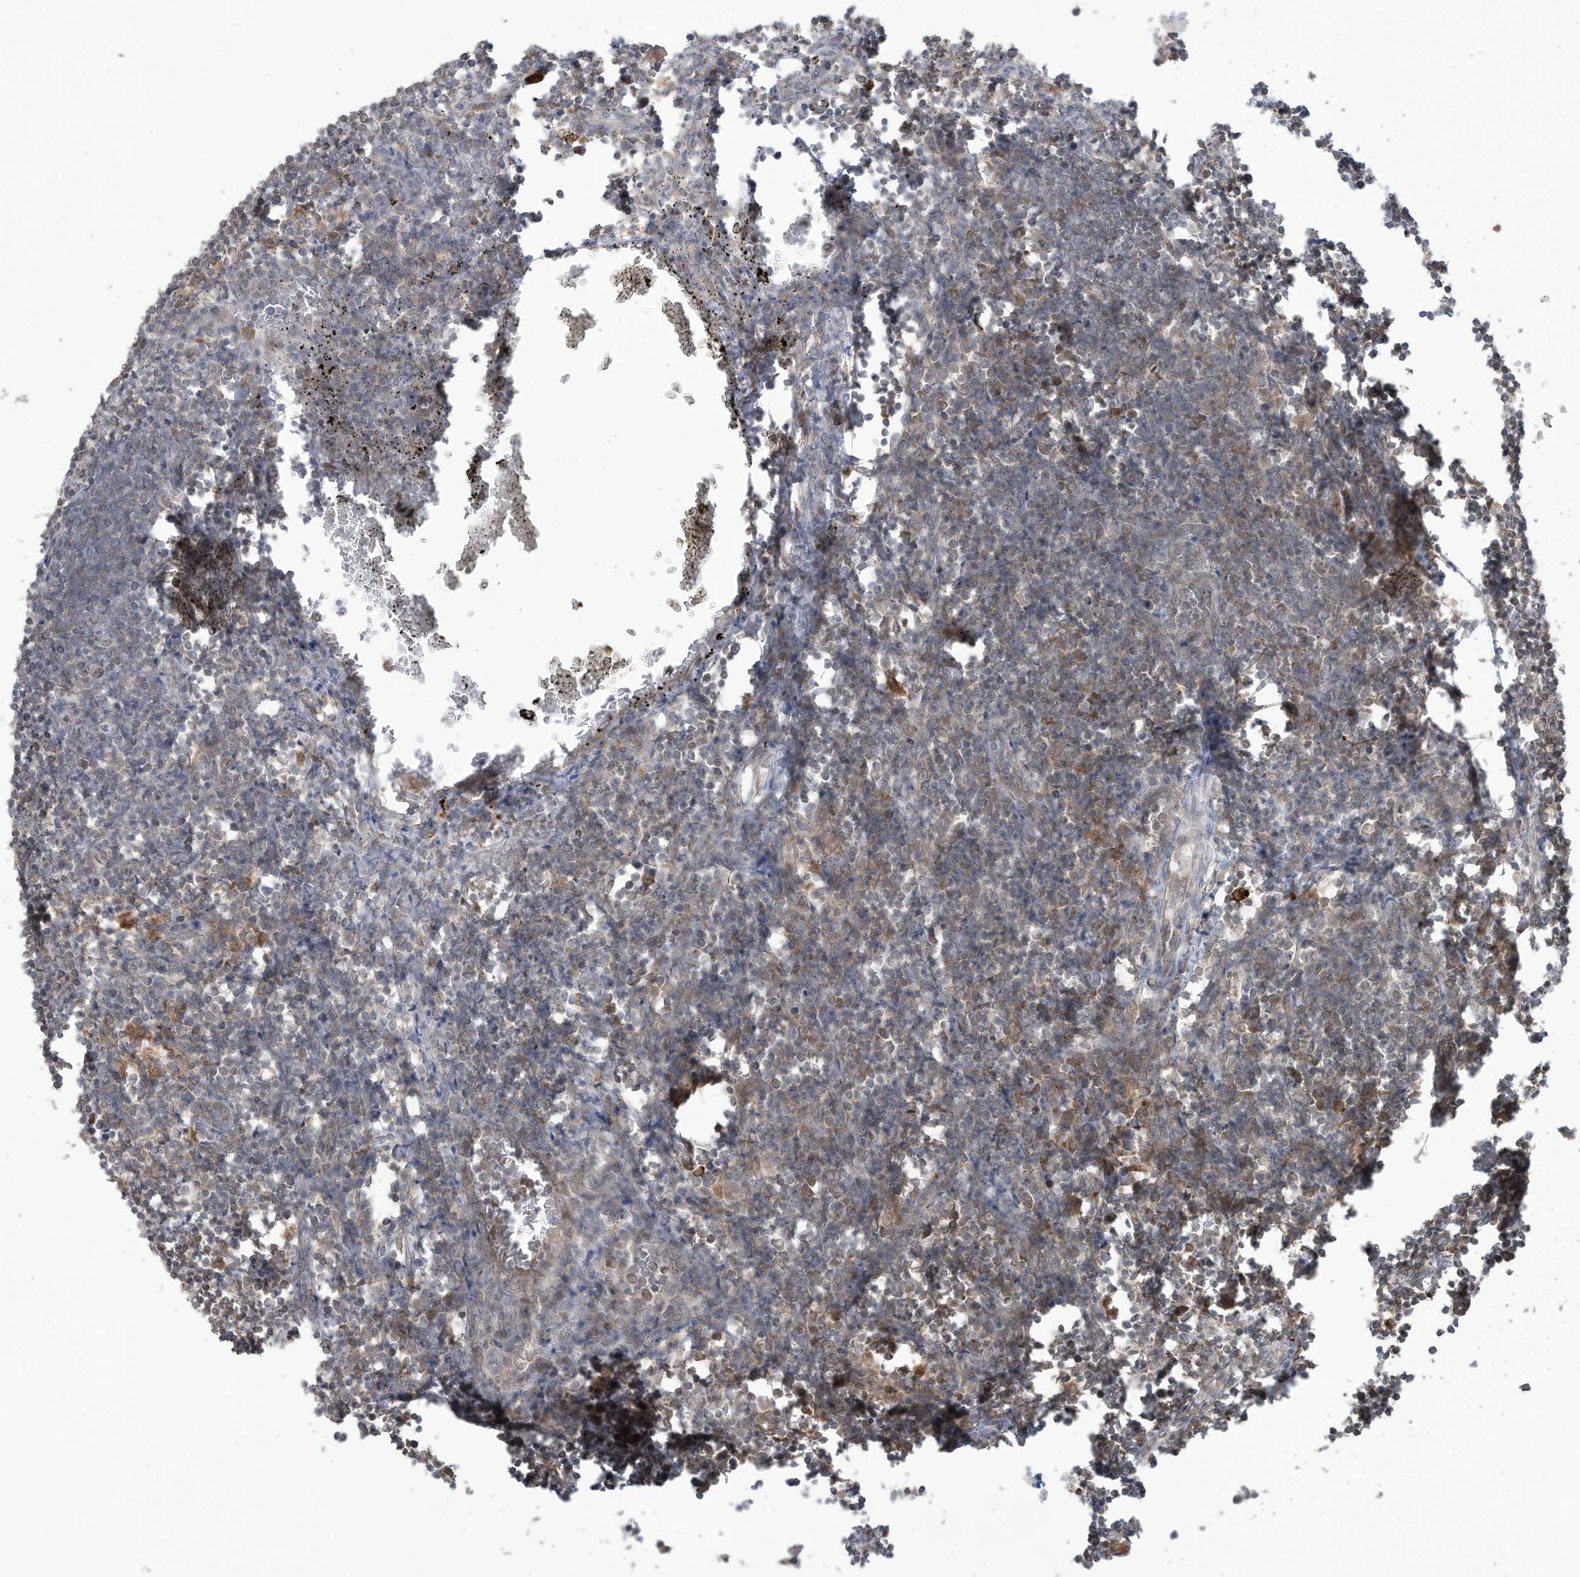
{"staining": {"intensity": "weak", "quantity": ">75%", "location": "cytoplasmic/membranous"}, "tissue": "lymph node", "cell_type": "Germinal center cells", "image_type": "normal", "snomed": [{"axis": "morphology", "description": "Normal tissue, NOS"}, {"axis": "morphology", "description": "Malignant melanoma, Metastatic site"}, {"axis": "topography", "description": "Lymph node"}], "caption": "Unremarkable lymph node was stained to show a protein in brown. There is low levels of weak cytoplasmic/membranous positivity in approximately >75% of germinal center cells. (DAB IHC, brown staining for protein, blue staining for nuclei).", "gene": "CARF", "patient": {"sex": "male", "age": 41}}